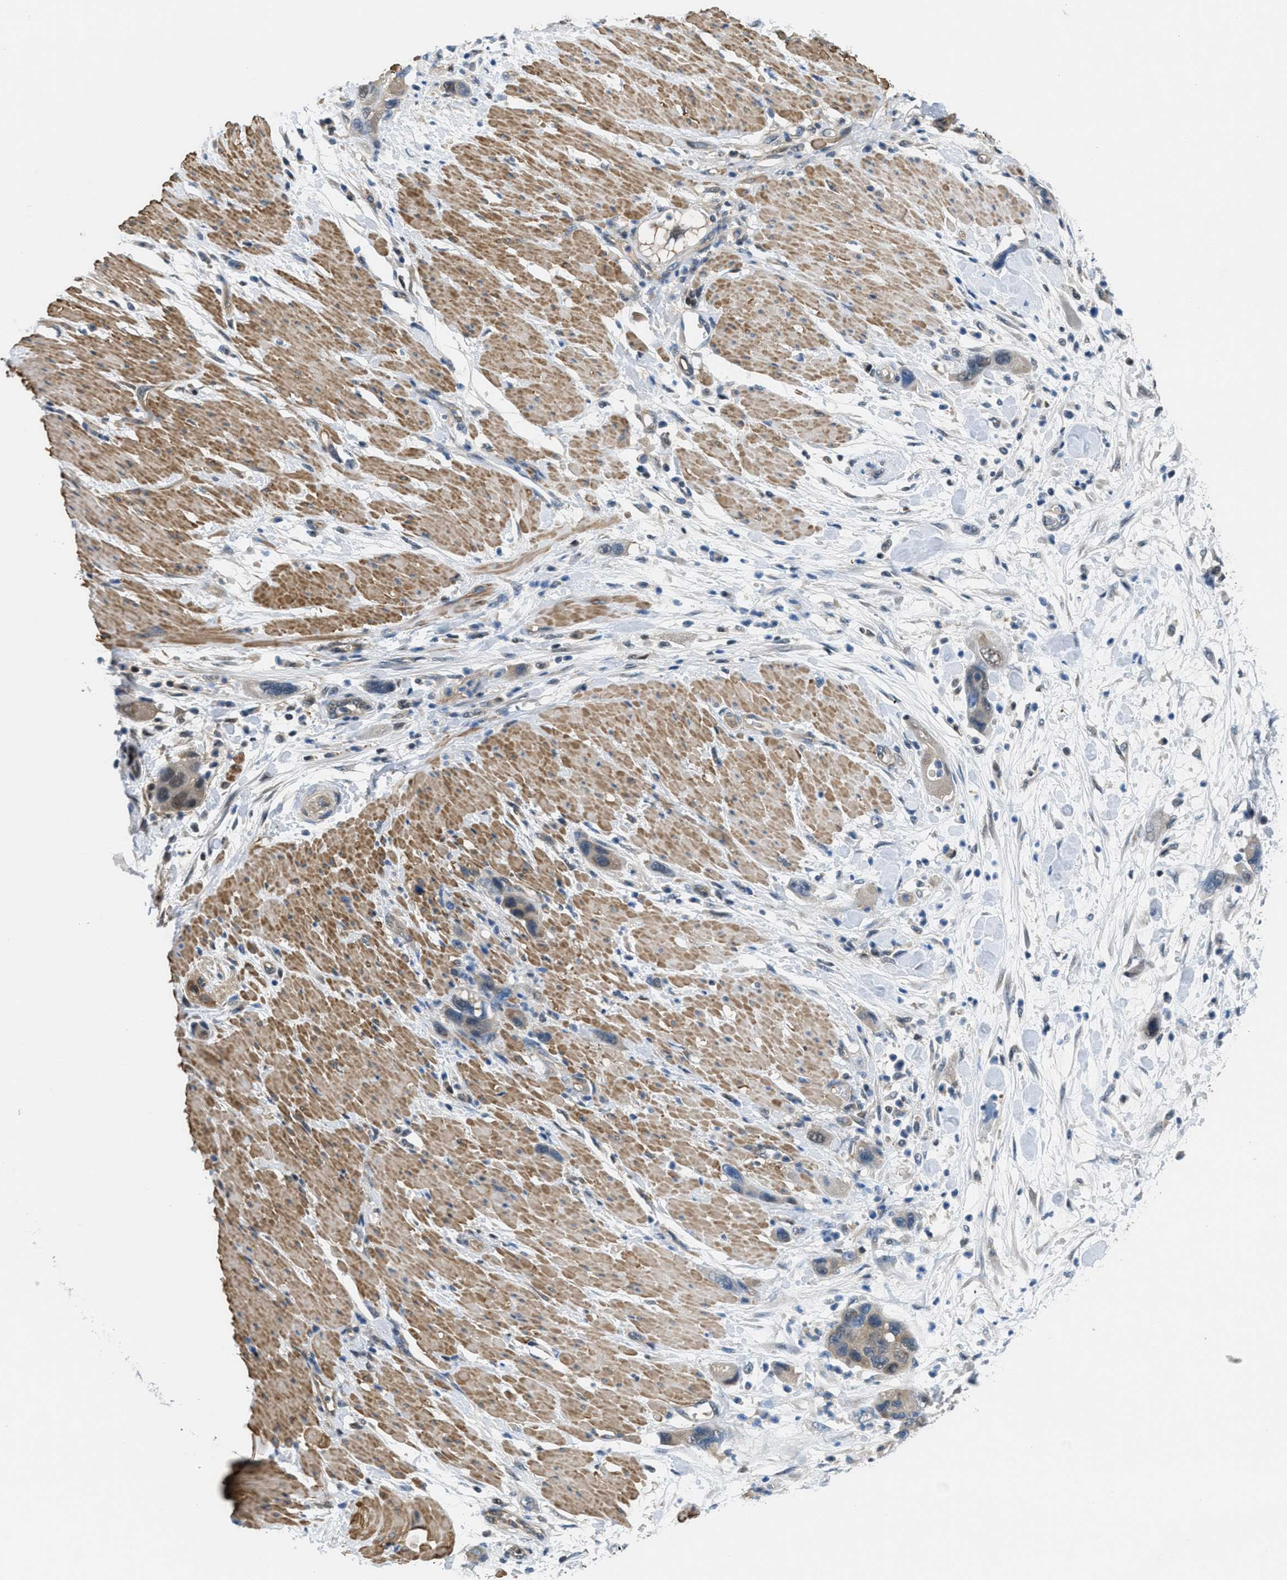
{"staining": {"intensity": "moderate", "quantity": "<25%", "location": "cytoplasmic/membranous,nuclear"}, "tissue": "pancreatic cancer", "cell_type": "Tumor cells", "image_type": "cancer", "snomed": [{"axis": "morphology", "description": "Normal tissue, NOS"}, {"axis": "morphology", "description": "Adenocarcinoma, NOS"}, {"axis": "topography", "description": "Pancreas"}], "caption": "High-magnification brightfield microscopy of pancreatic cancer stained with DAB (3,3'-diaminobenzidine) (brown) and counterstained with hematoxylin (blue). tumor cells exhibit moderate cytoplasmic/membranous and nuclear expression is seen in about<25% of cells.", "gene": "PIP5K1C", "patient": {"sex": "female", "age": 71}}